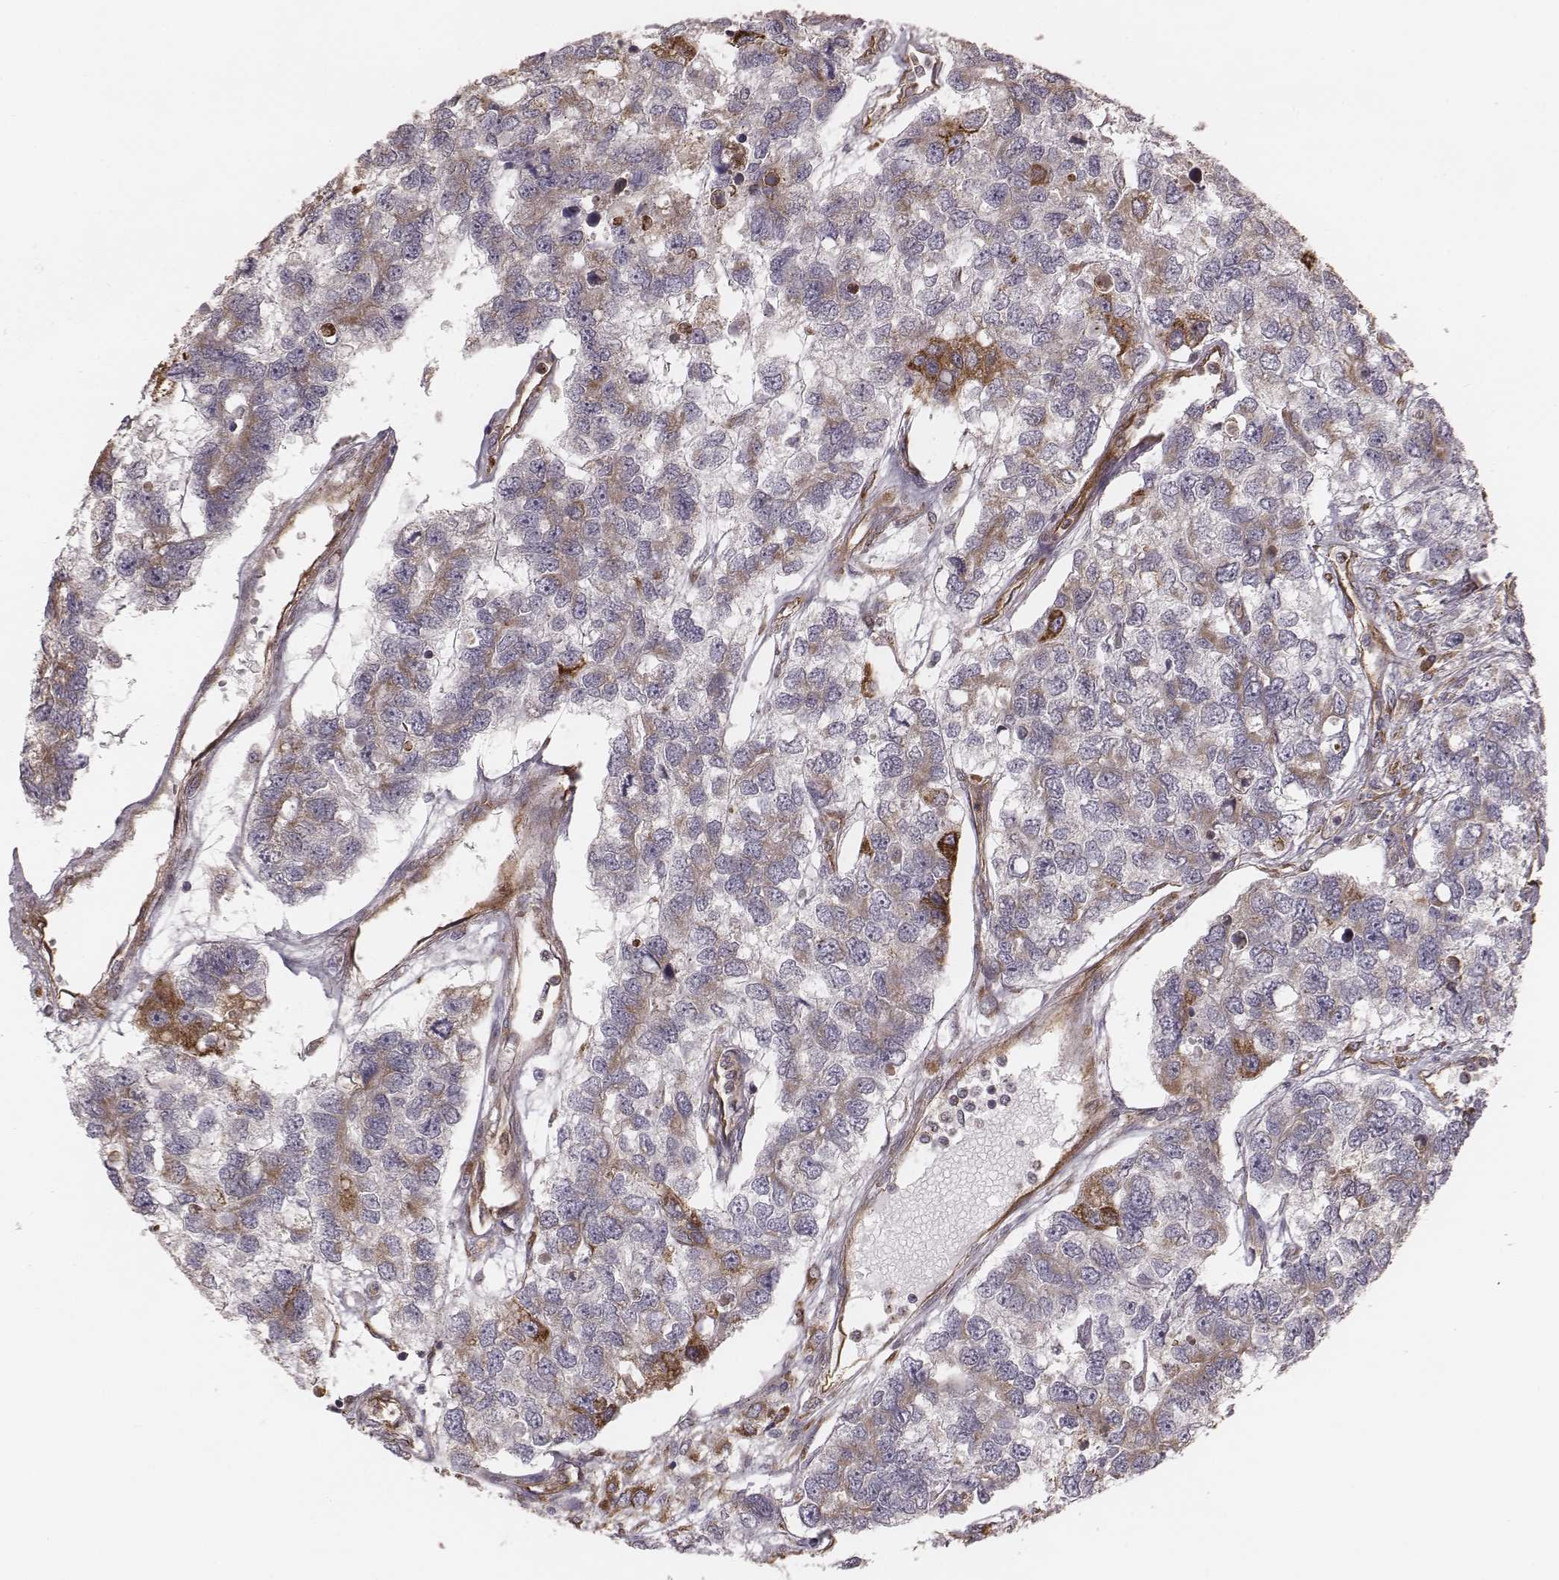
{"staining": {"intensity": "weak", "quantity": "25%-75%", "location": "cytoplasmic/membranous"}, "tissue": "testis cancer", "cell_type": "Tumor cells", "image_type": "cancer", "snomed": [{"axis": "morphology", "description": "Seminoma, NOS"}, {"axis": "topography", "description": "Testis"}], "caption": "A histopathology image of testis cancer stained for a protein demonstrates weak cytoplasmic/membranous brown staining in tumor cells.", "gene": "PALMD", "patient": {"sex": "male", "age": 52}}